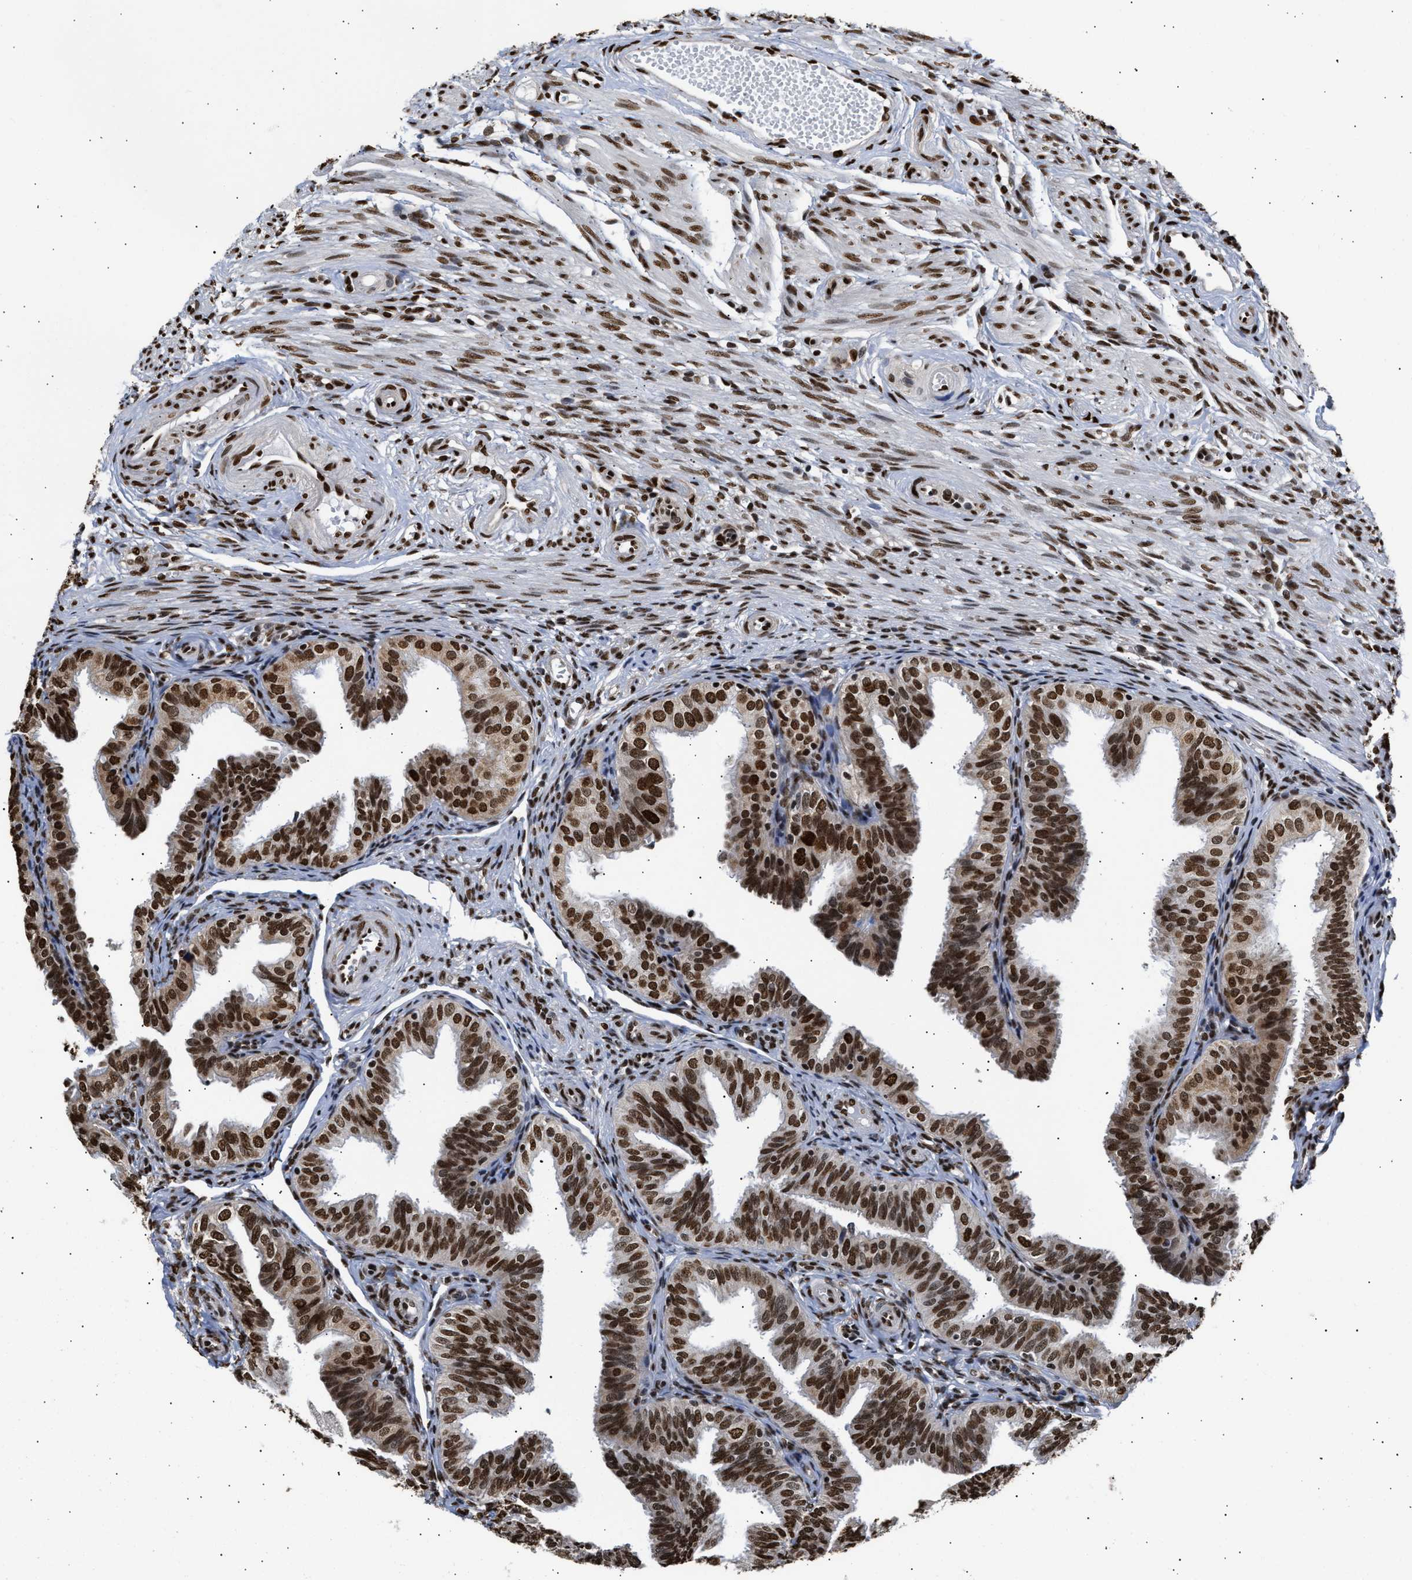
{"staining": {"intensity": "strong", "quantity": ">75%", "location": "nuclear"}, "tissue": "fallopian tube", "cell_type": "Glandular cells", "image_type": "normal", "snomed": [{"axis": "morphology", "description": "Normal tissue, NOS"}, {"axis": "topography", "description": "Fallopian tube"}], "caption": "Fallopian tube stained with a protein marker displays strong staining in glandular cells.", "gene": "PSIP1", "patient": {"sex": "female", "age": 35}}